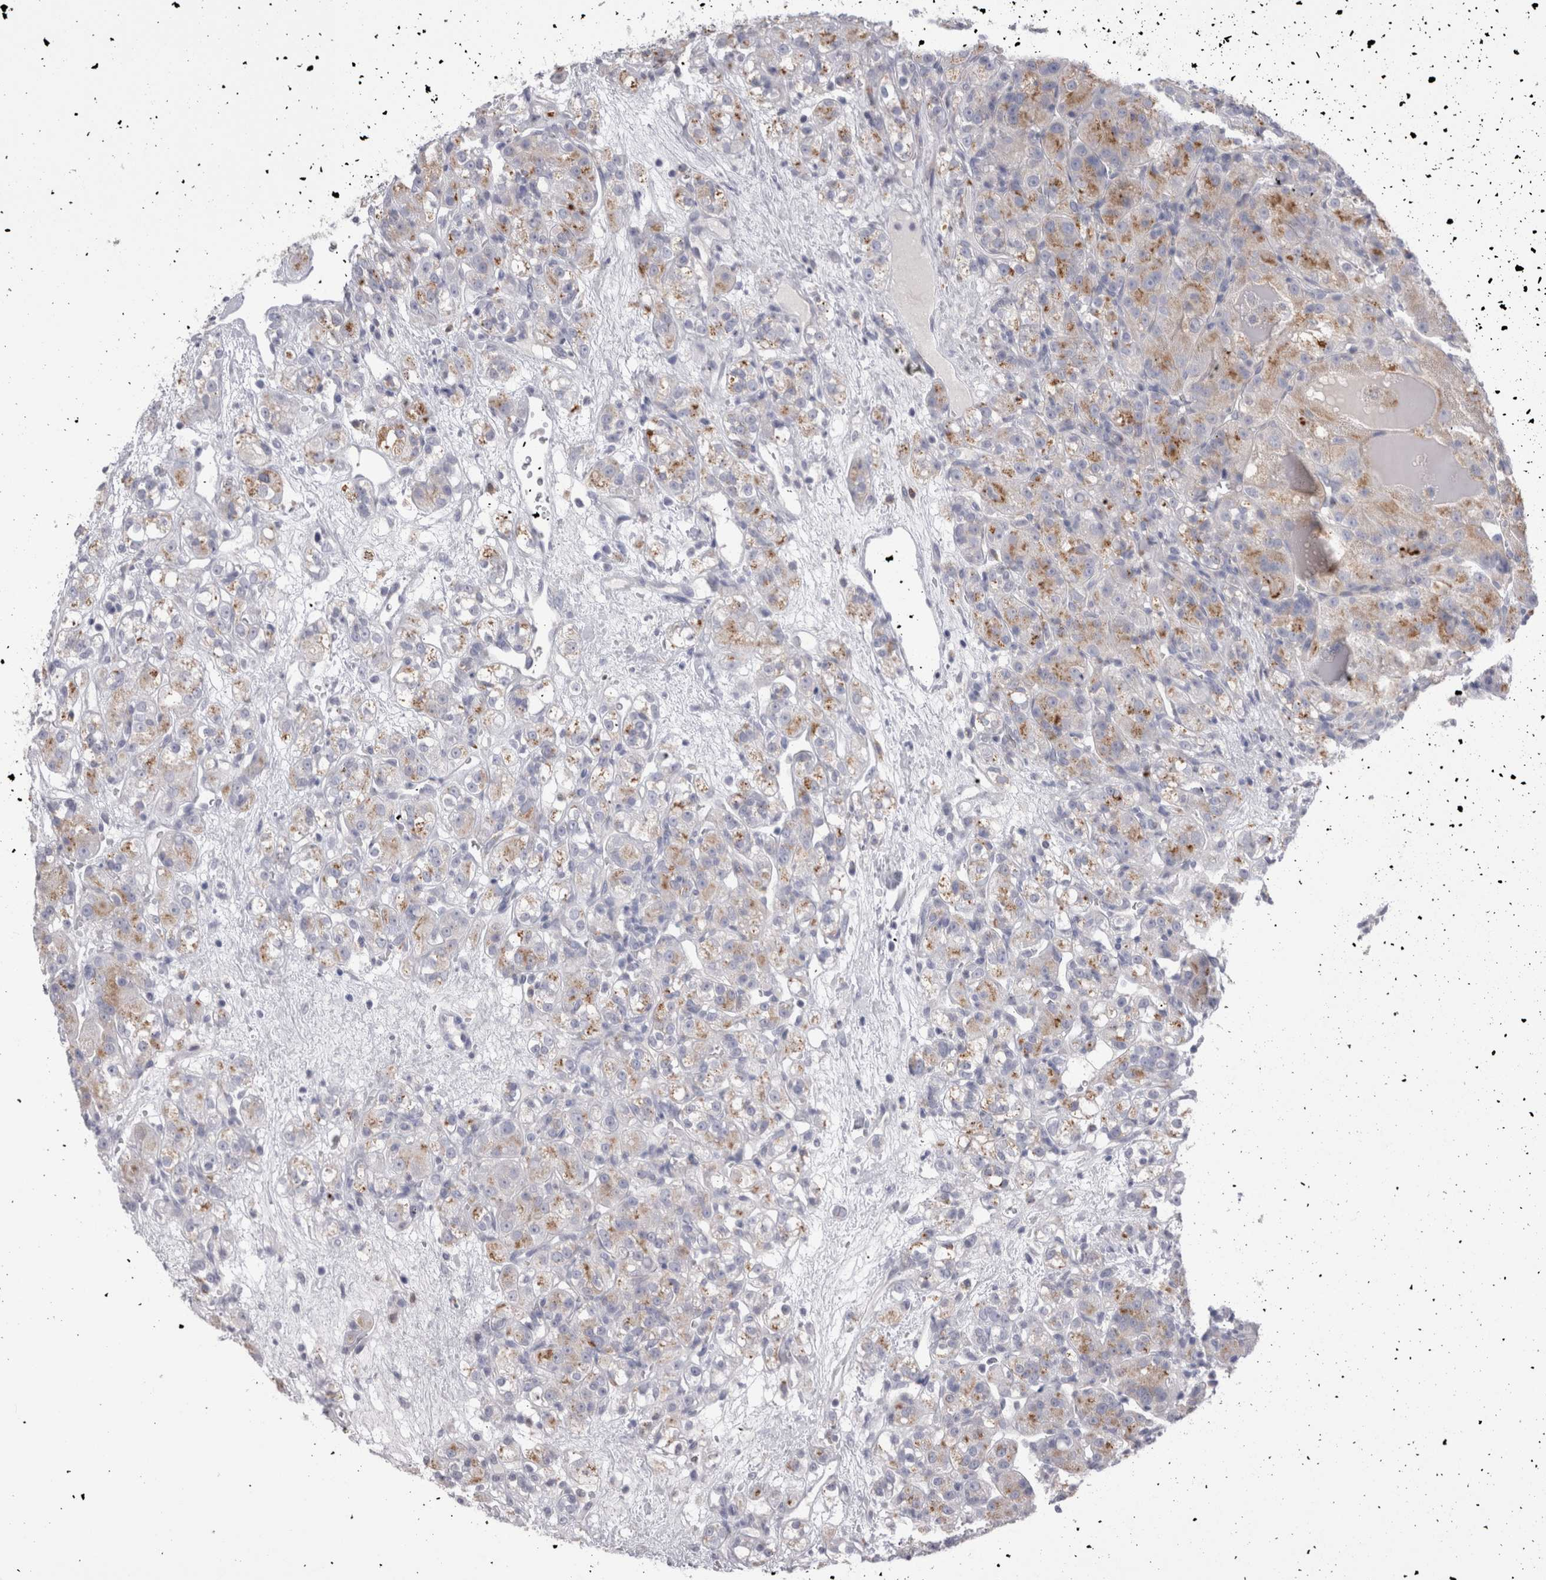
{"staining": {"intensity": "moderate", "quantity": "25%-75%", "location": "cytoplasmic/membranous"}, "tissue": "renal cancer", "cell_type": "Tumor cells", "image_type": "cancer", "snomed": [{"axis": "morphology", "description": "Normal tissue, NOS"}, {"axis": "morphology", "description": "Adenocarcinoma, NOS"}, {"axis": "topography", "description": "Kidney"}], "caption": "A brown stain labels moderate cytoplasmic/membranous positivity of a protein in renal cancer tumor cells.", "gene": "EPDR1", "patient": {"sex": "male", "age": 61}}